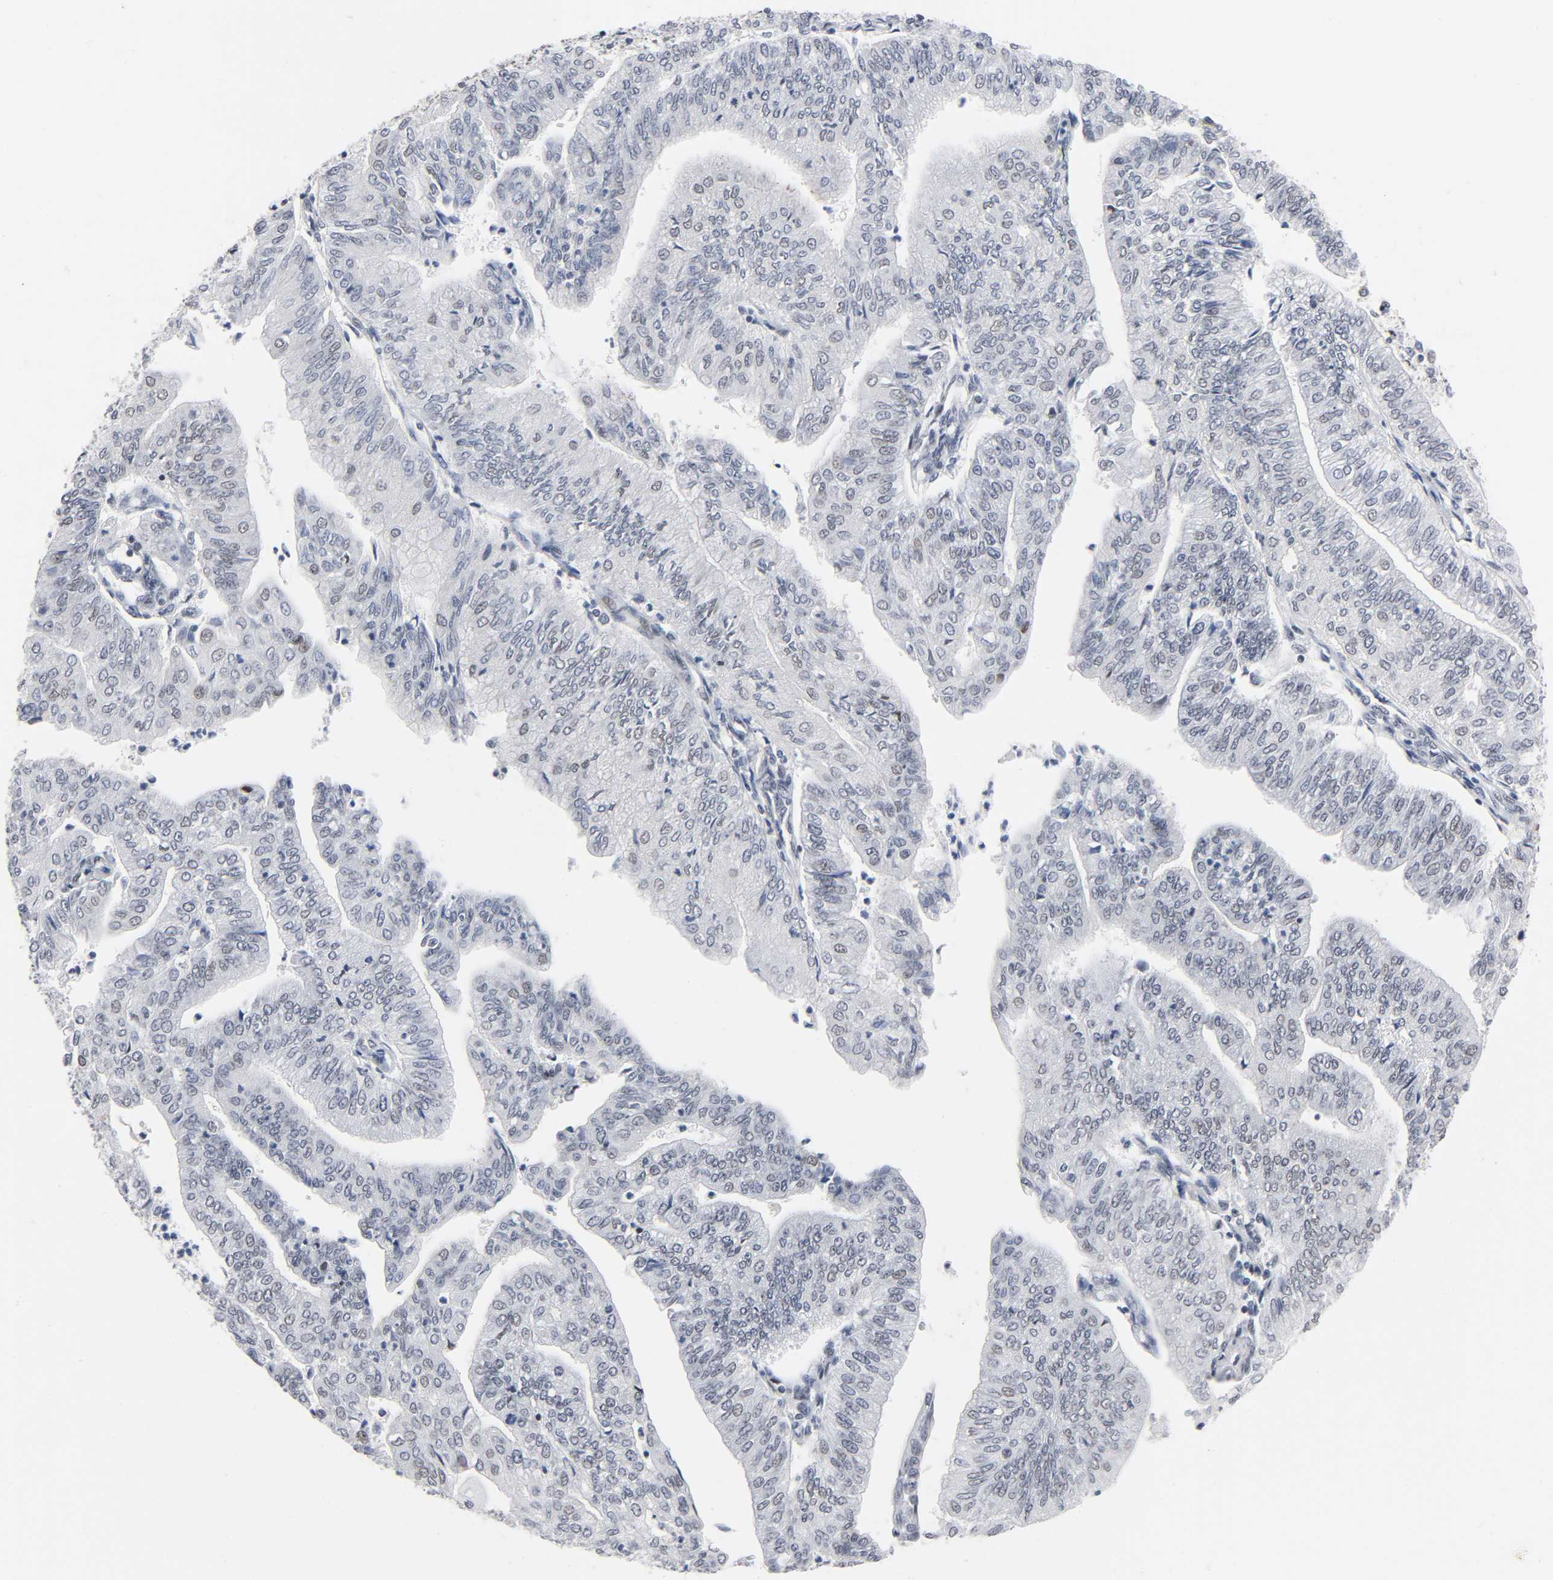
{"staining": {"intensity": "negative", "quantity": "none", "location": "none"}, "tissue": "endometrial cancer", "cell_type": "Tumor cells", "image_type": "cancer", "snomed": [{"axis": "morphology", "description": "Adenocarcinoma, NOS"}, {"axis": "topography", "description": "Endometrium"}], "caption": "The photomicrograph exhibits no staining of tumor cells in endometrial cancer (adenocarcinoma).", "gene": "DIDO1", "patient": {"sex": "female", "age": 59}}